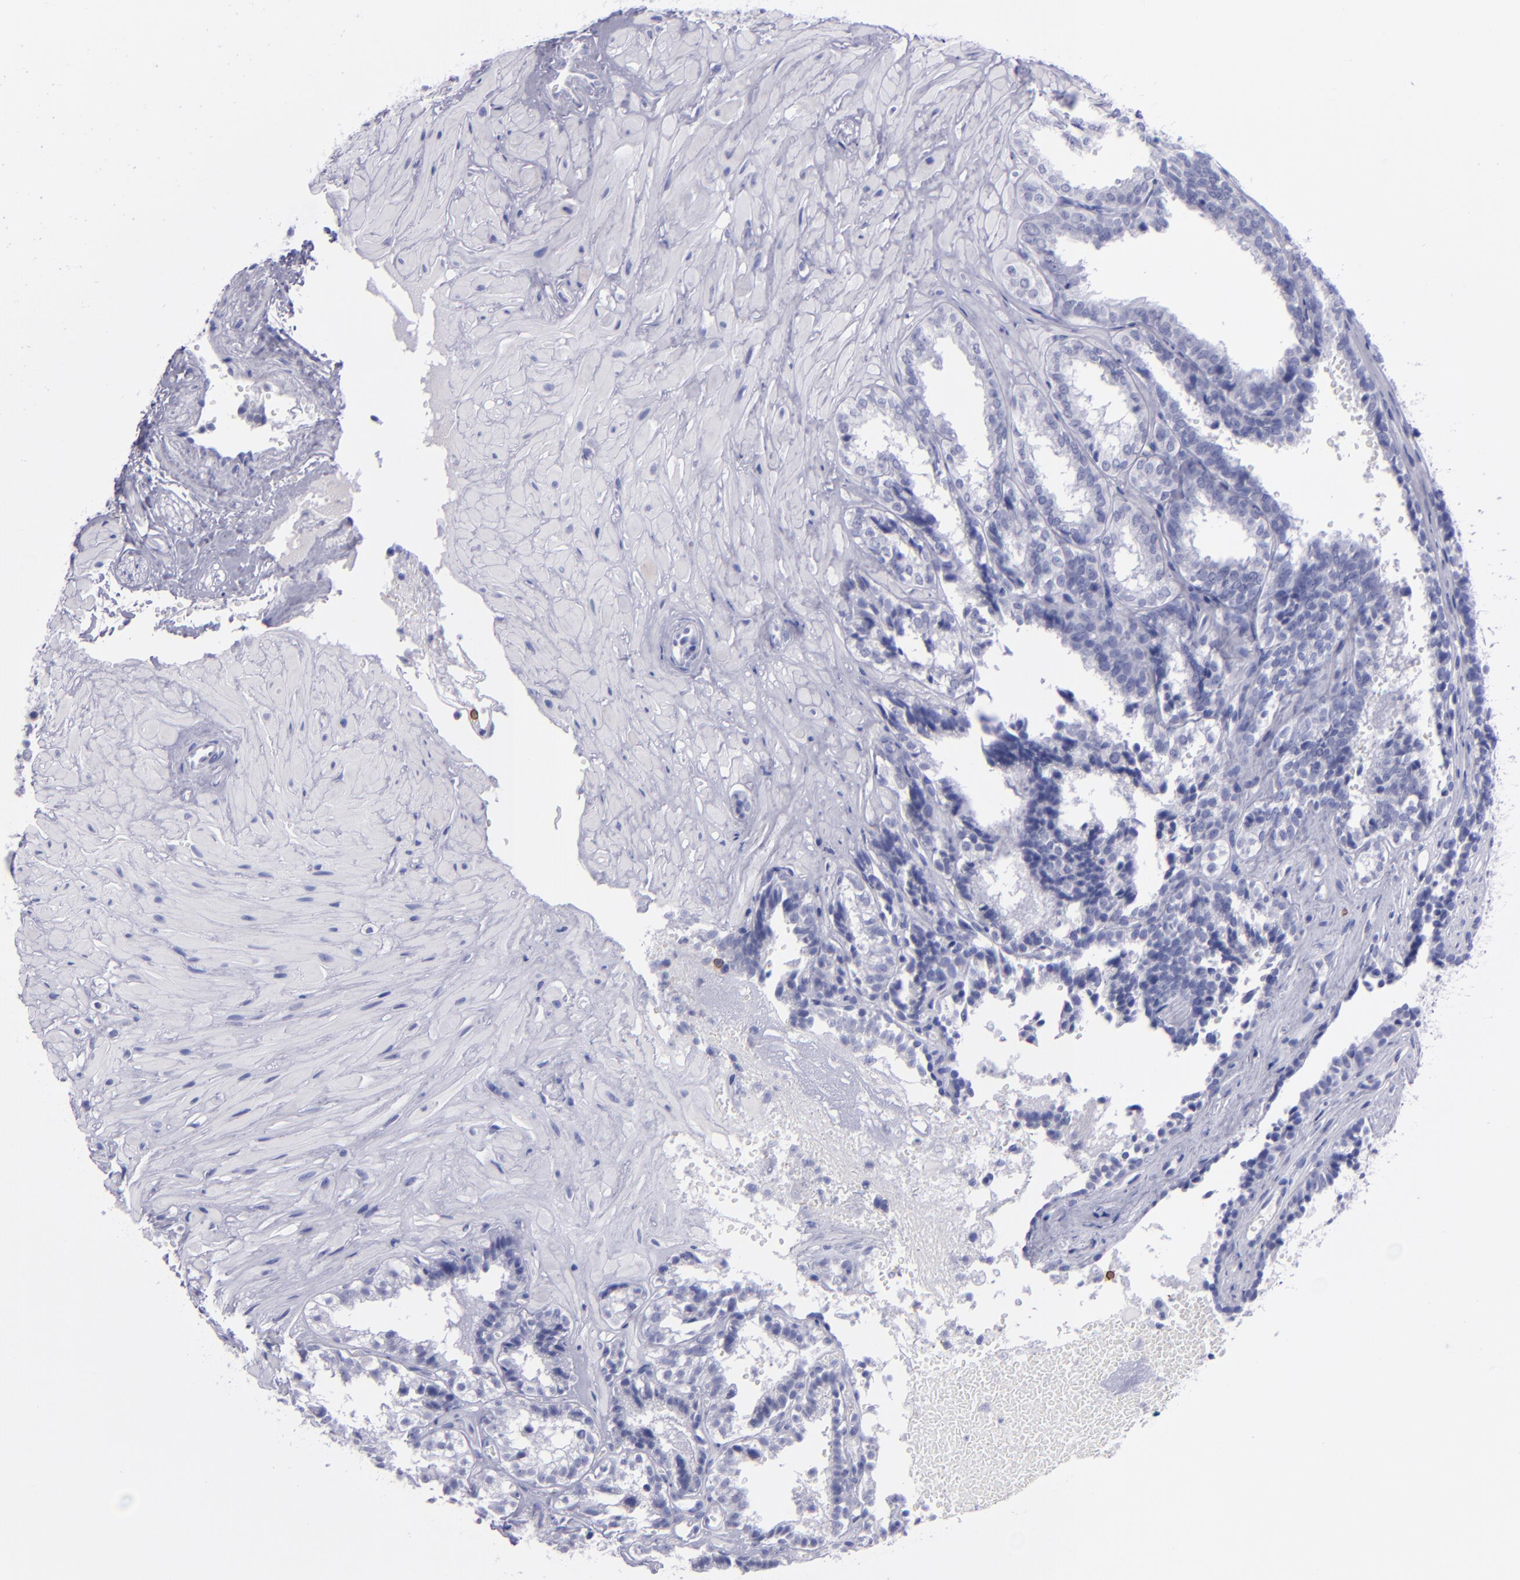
{"staining": {"intensity": "negative", "quantity": "none", "location": "none"}, "tissue": "seminal vesicle", "cell_type": "Glandular cells", "image_type": "normal", "snomed": [{"axis": "morphology", "description": "Normal tissue, NOS"}, {"axis": "topography", "description": "Seminal veicle"}], "caption": "This photomicrograph is of benign seminal vesicle stained with immunohistochemistry to label a protein in brown with the nuclei are counter-stained blue. There is no staining in glandular cells.", "gene": "CD37", "patient": {"sex": "male", "age": 26}}